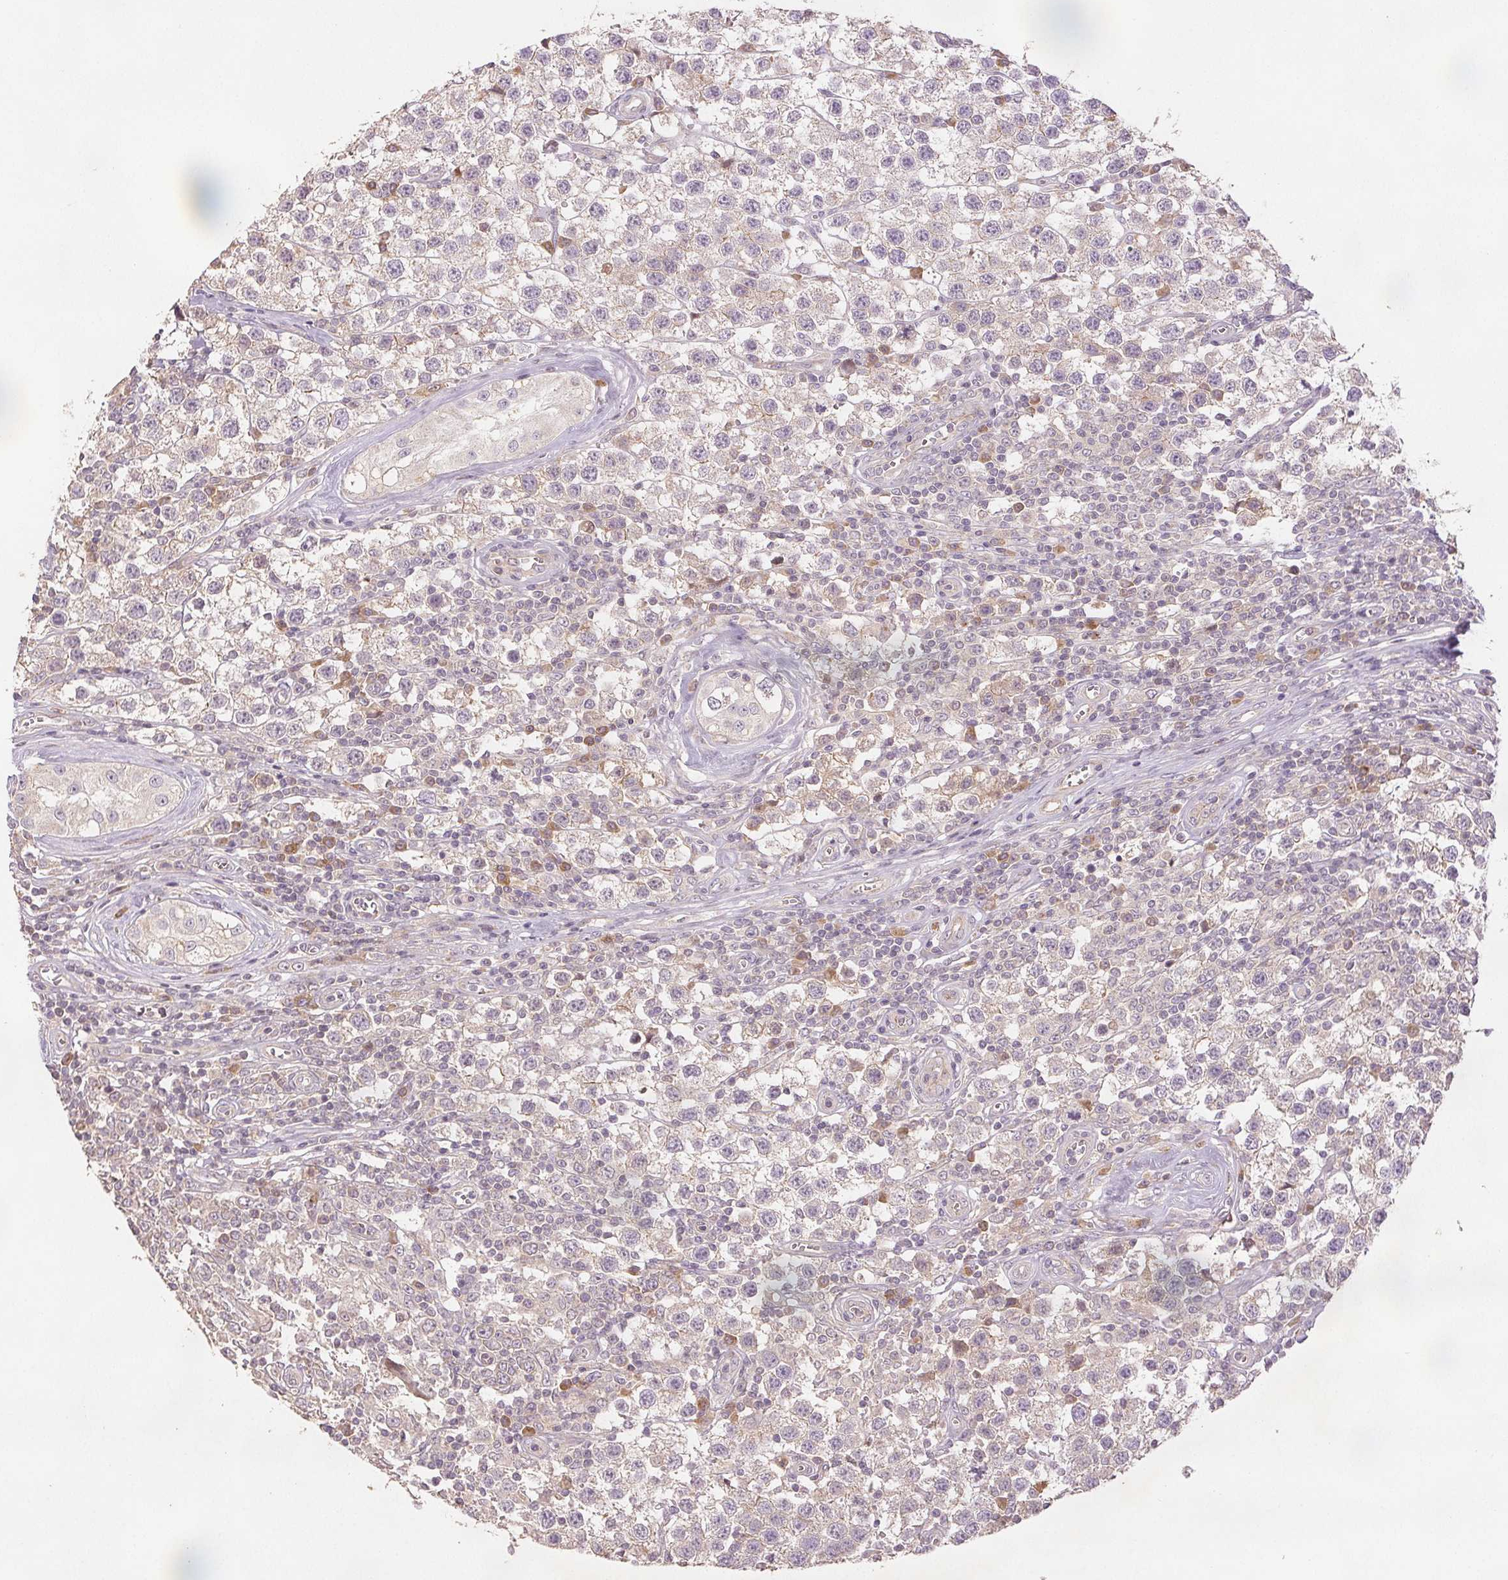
{"staining": {"intensity": "negative", "quantity": "none", "location": "none"}, "tissue": "testis cancer", "cell_type": "Tumor cells", "image_type": "cancer", "snomed": [{"axis": "morphology", "description": "Seminoma, NOS"}, {"axis": "topography", "description": "Testis"}], "caption": "Tumor cells show no significant positivity in testis cancer (seminoma).", "gene": "YIF1B", "patient": {"sex": "male", "age": 34}}